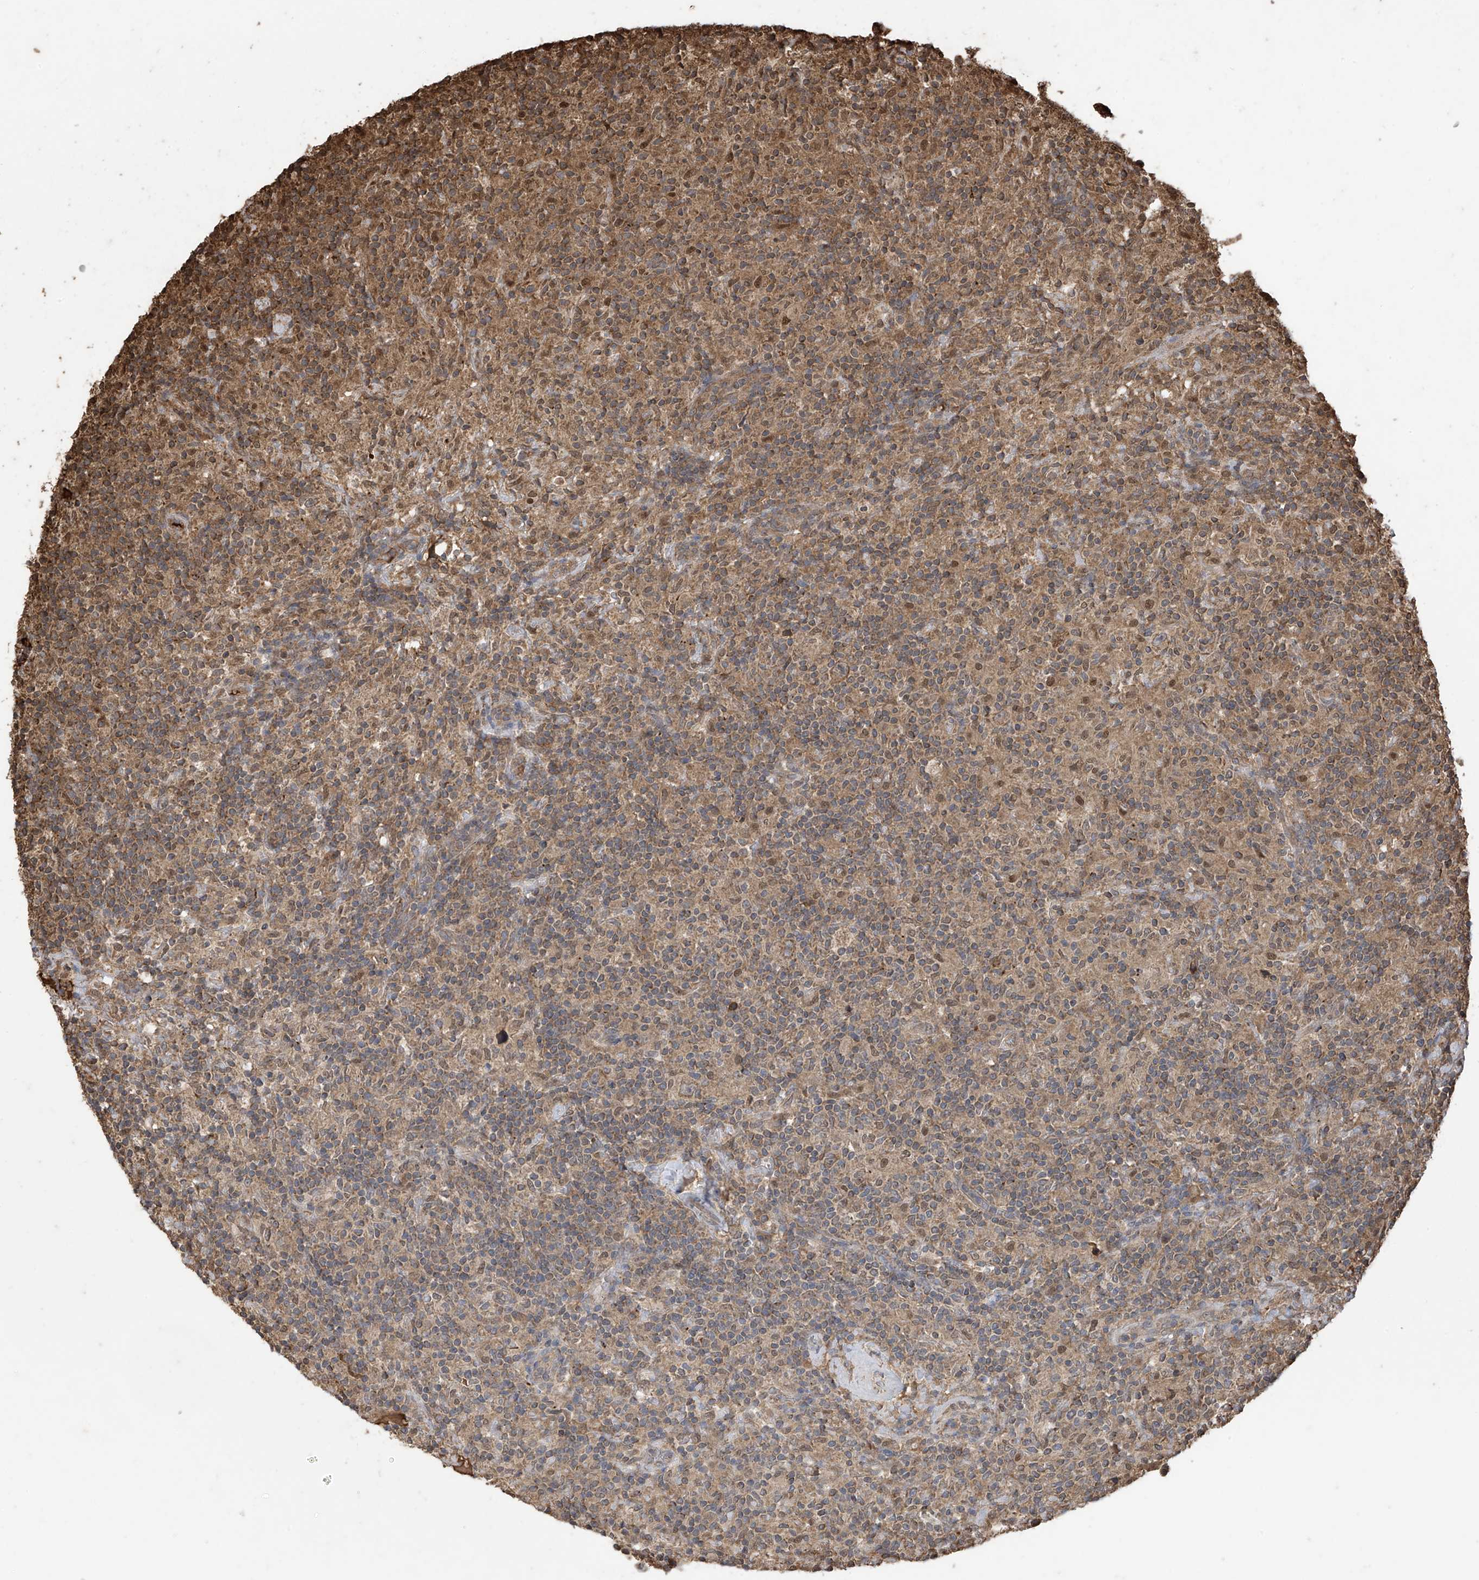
{"staining": {"intensity": "moderate", "quantity": ">75%", "location": "cytoplasmic/membranous"}, "tissue": "lymphoma", "cell_type": "Tumor cells", "image_type": "cancer", "snomed": [{"axis": "morphology", "description": "Hodgkin's disease, NOS"}, {"axis": "topography", "description": "Lymph node"}], "caption": "Human lymphoma stained with a protein marker shows moderate staining in tumor cells.", "gene": "PNPT1", "patient": {"sex": "male", "age": 70}}